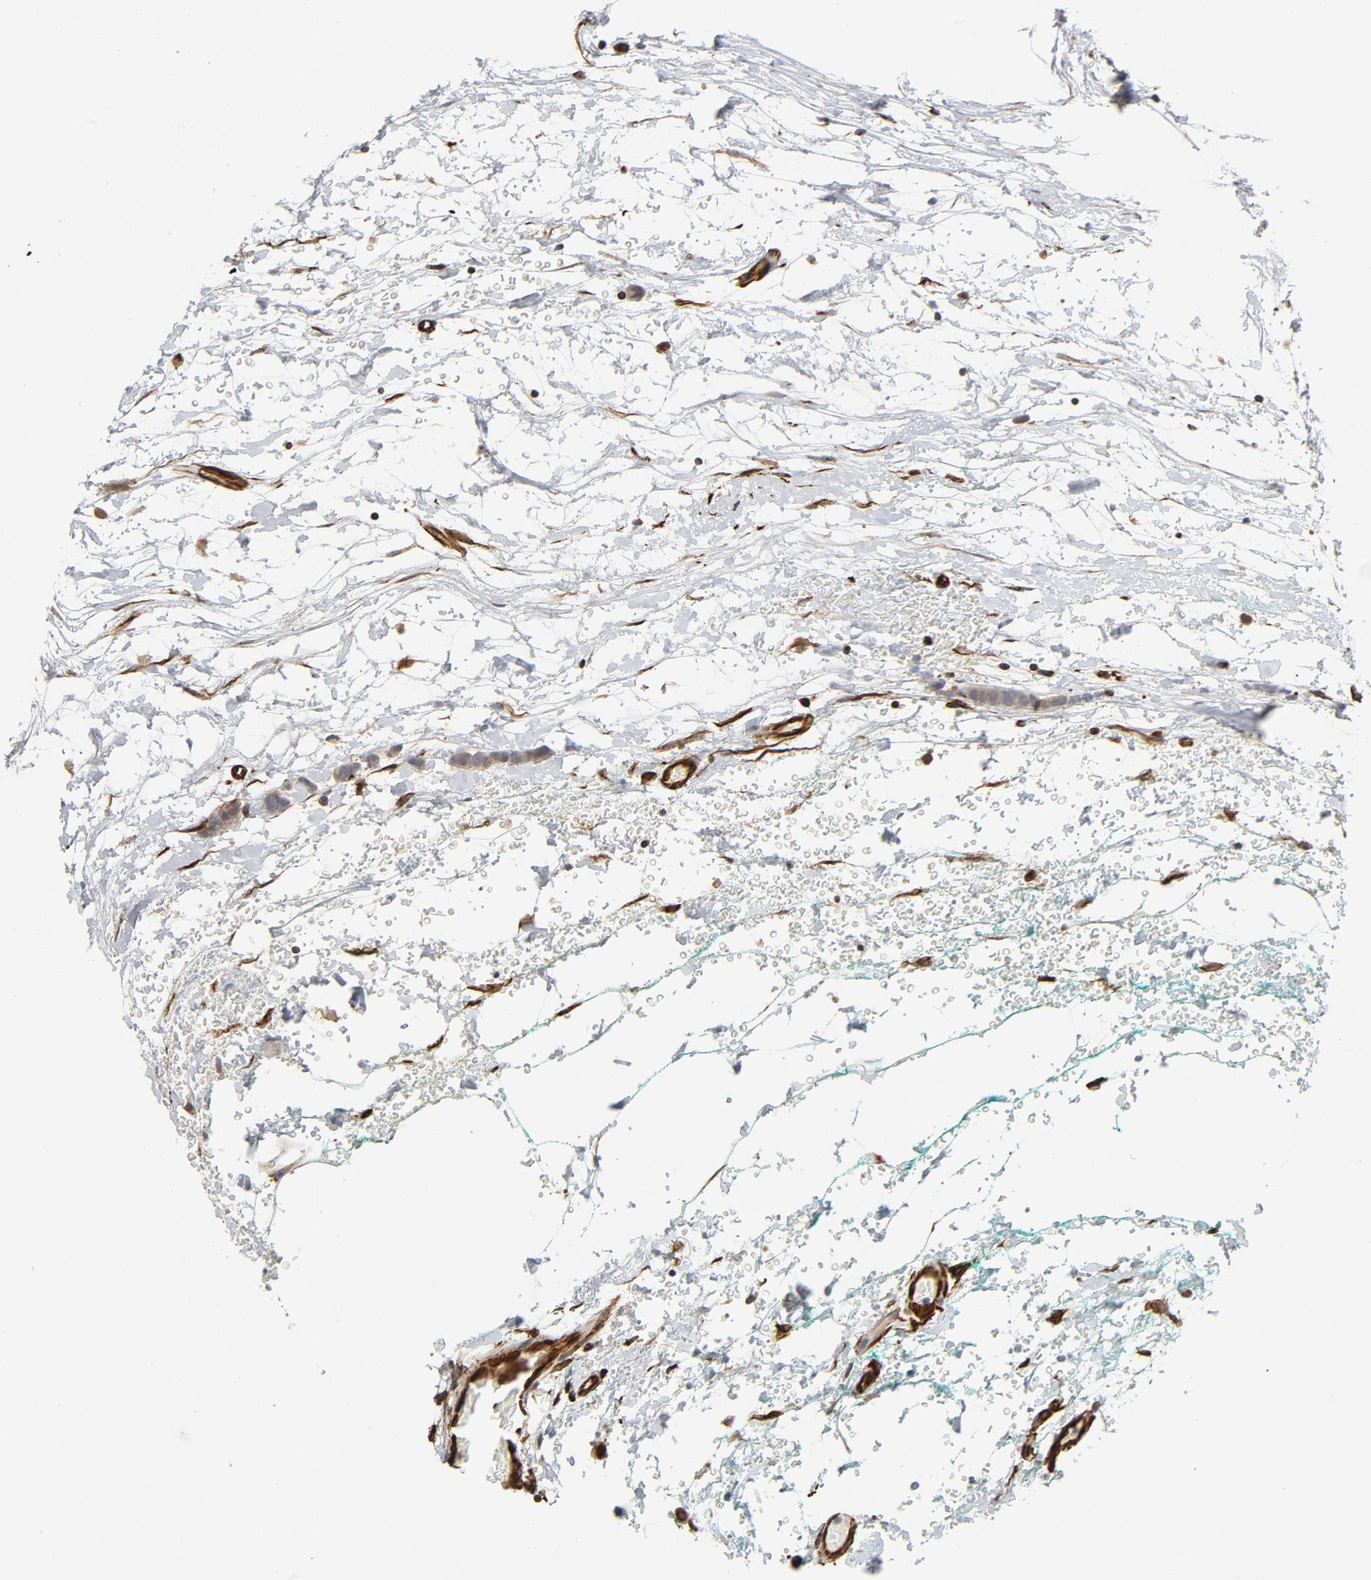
{"staining": {"intensity": "weak", "quantity": ">75%", "location": "cytoplasmic/membranous"}, "tissue": "breast cancer", "cell_type": "Tumor cells", "image_type": "cancer", "snomed": [{"axis": "morphology", "description": "Lobular carcinoma"}, {"axis": "topography", "description": "Breast"}], "caption": "High-power microscopy captured an immunohistochemistry histopathology image of breast cancer, revealing weak cytoplasmic/membranous staining in approximately >75% of tumor cells.", "gene": "FAM118A", "patient": {"sex": "female", "age": 60}}